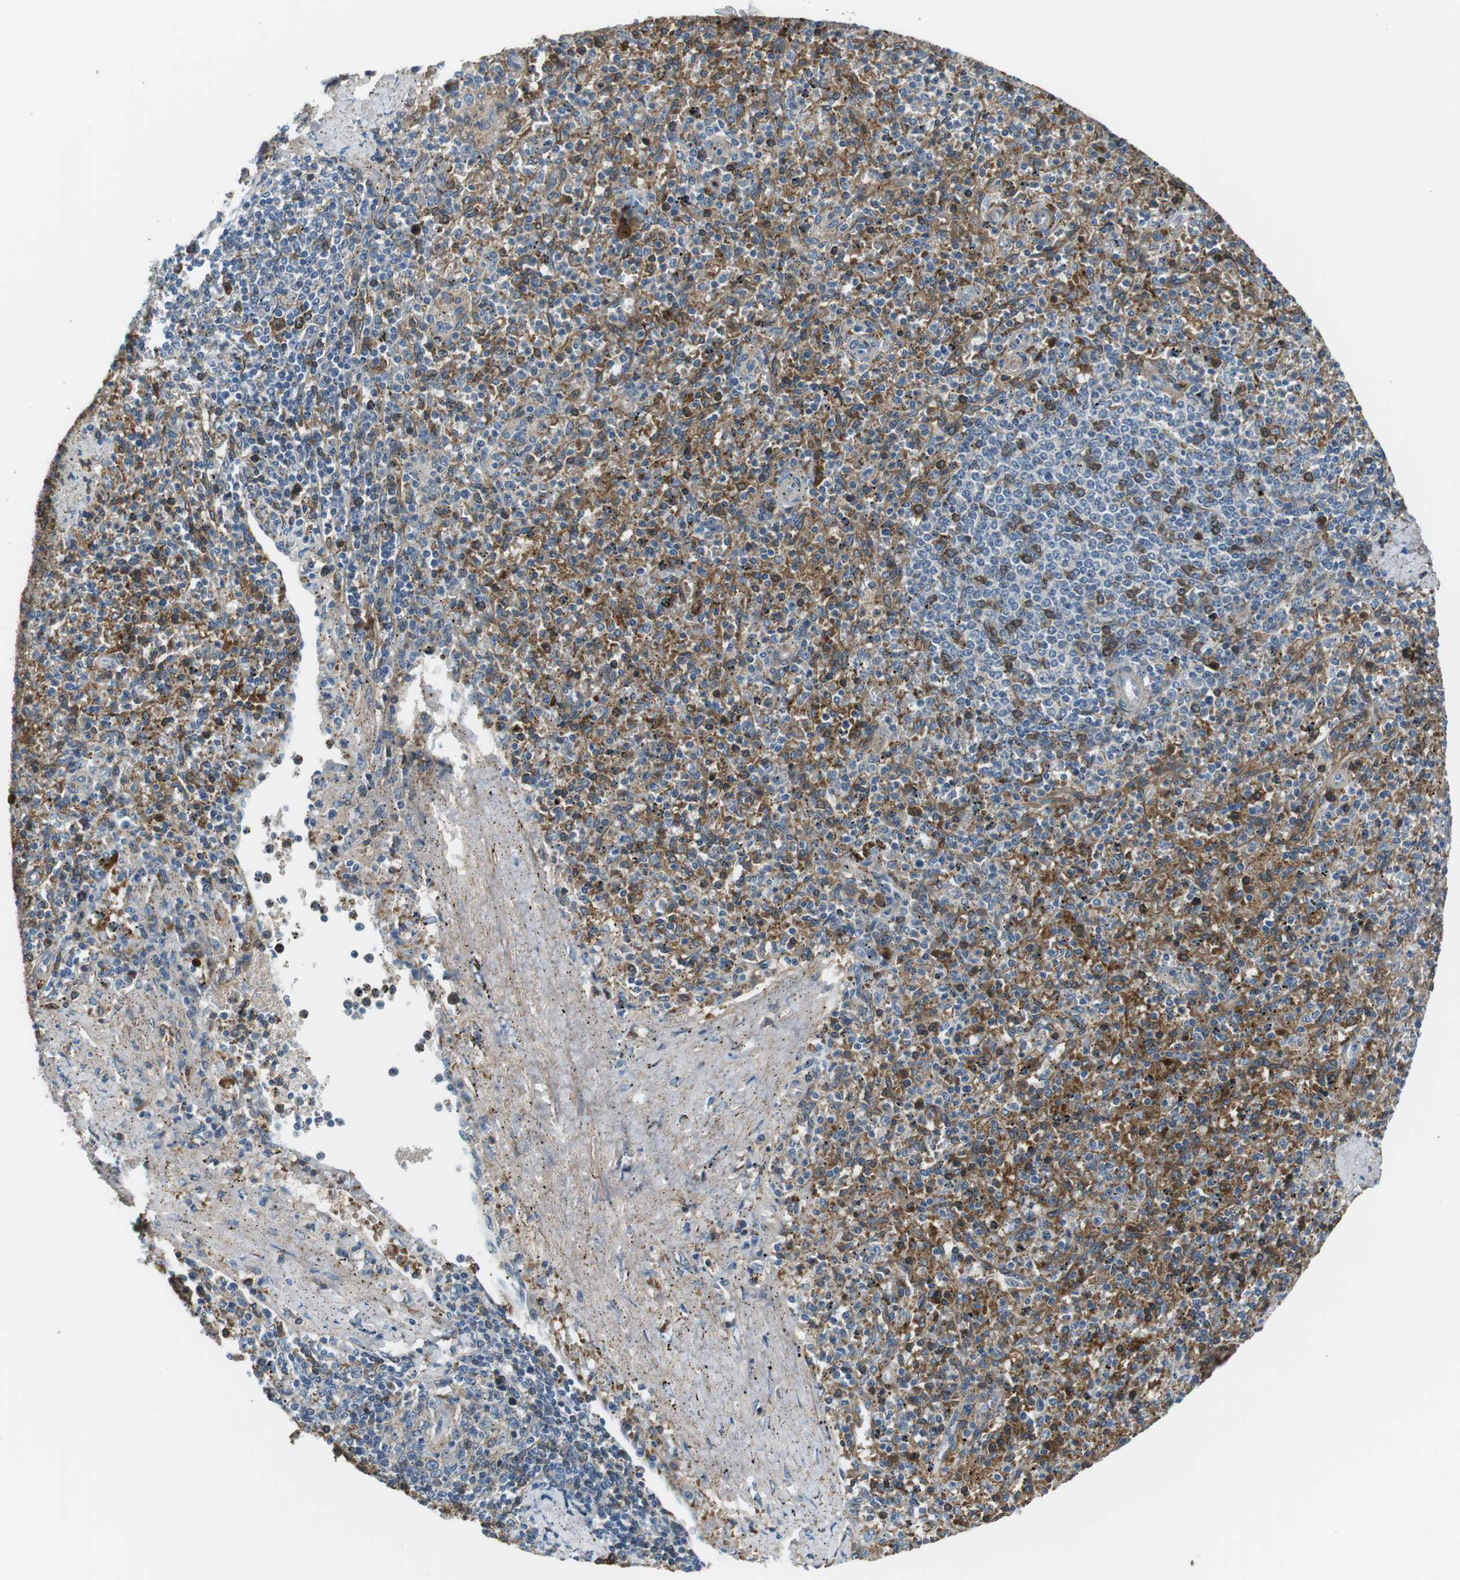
{"staining": {"intensity": "moderate", "quantity": "<25%", "location": "cytoplasmic/membranous"}, "tissue": "spleen", "cell_type": "Cells in red pulp", "image_type": "normal", "snomed": [{"axis": "morphology", "description": "Normal tissue, NOS"}, {"axis": "topography", "description": "Spleen"}], "caption": "Immunohistochemistry (DAB) staining of benign human spleen reveals moderate cytoplasmic/membranous protein staining in about <25% of cells in red pulp.", "gene": "WSCD1", "patient": {"sex": "male", "age": 72}}